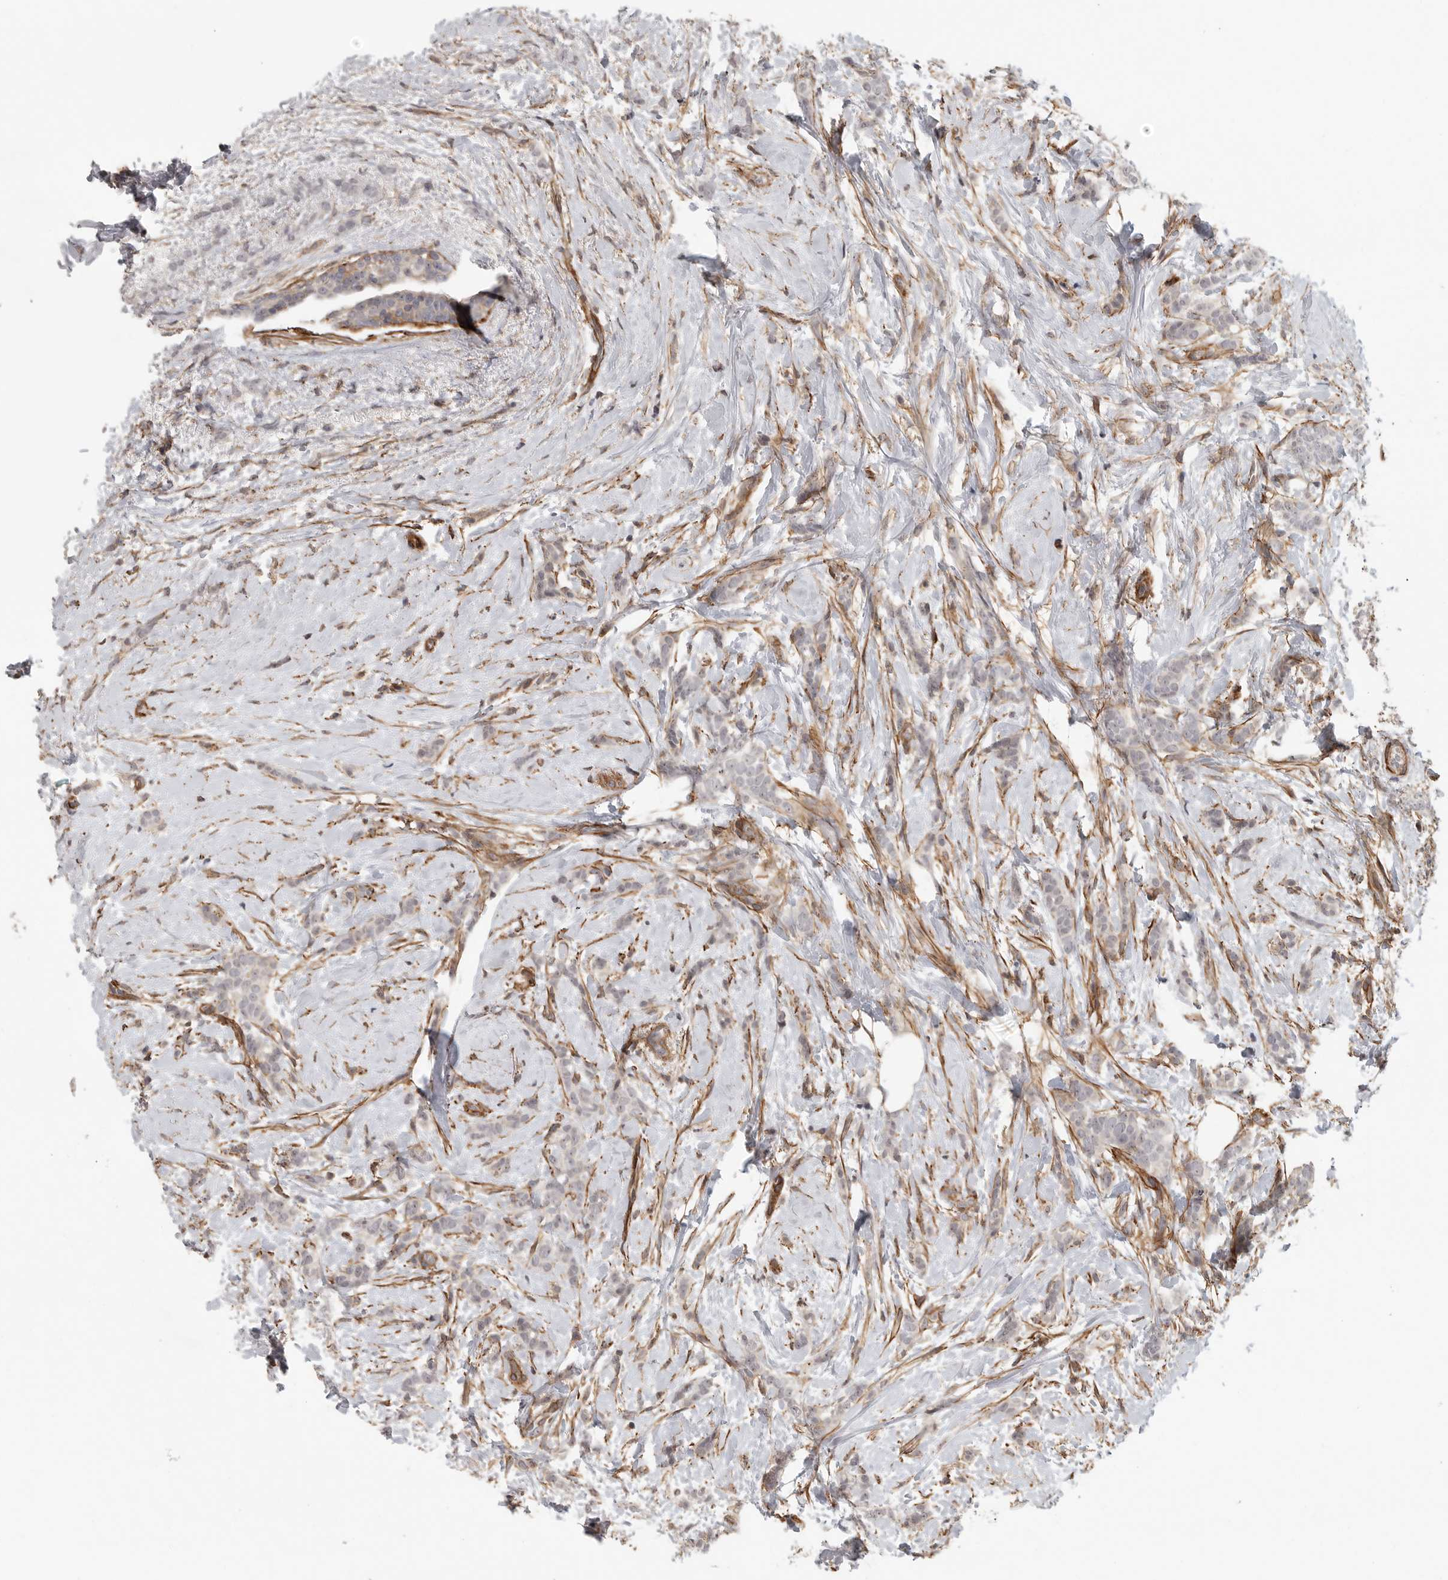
{"staining": {"intensity": "negative", "quantity": "none", "location": "none"}, "tissue": "breast cancer", "cell_type": "Tumor cells", "image_type": "cancer", "snomed": [{"axis": "morphology", "description": "Lobular carcinoma, in situ"}, {"axis": "morphology", "description": "Lobular carcinoma"}, {"axis": "topography", "description": "Breast"}], "caption": "An image of breast cancer stained for a protein exhibits no brown staining in tumor cells.", "gene": "TUT4", "patient": {"sex": "female", "age": 41}}